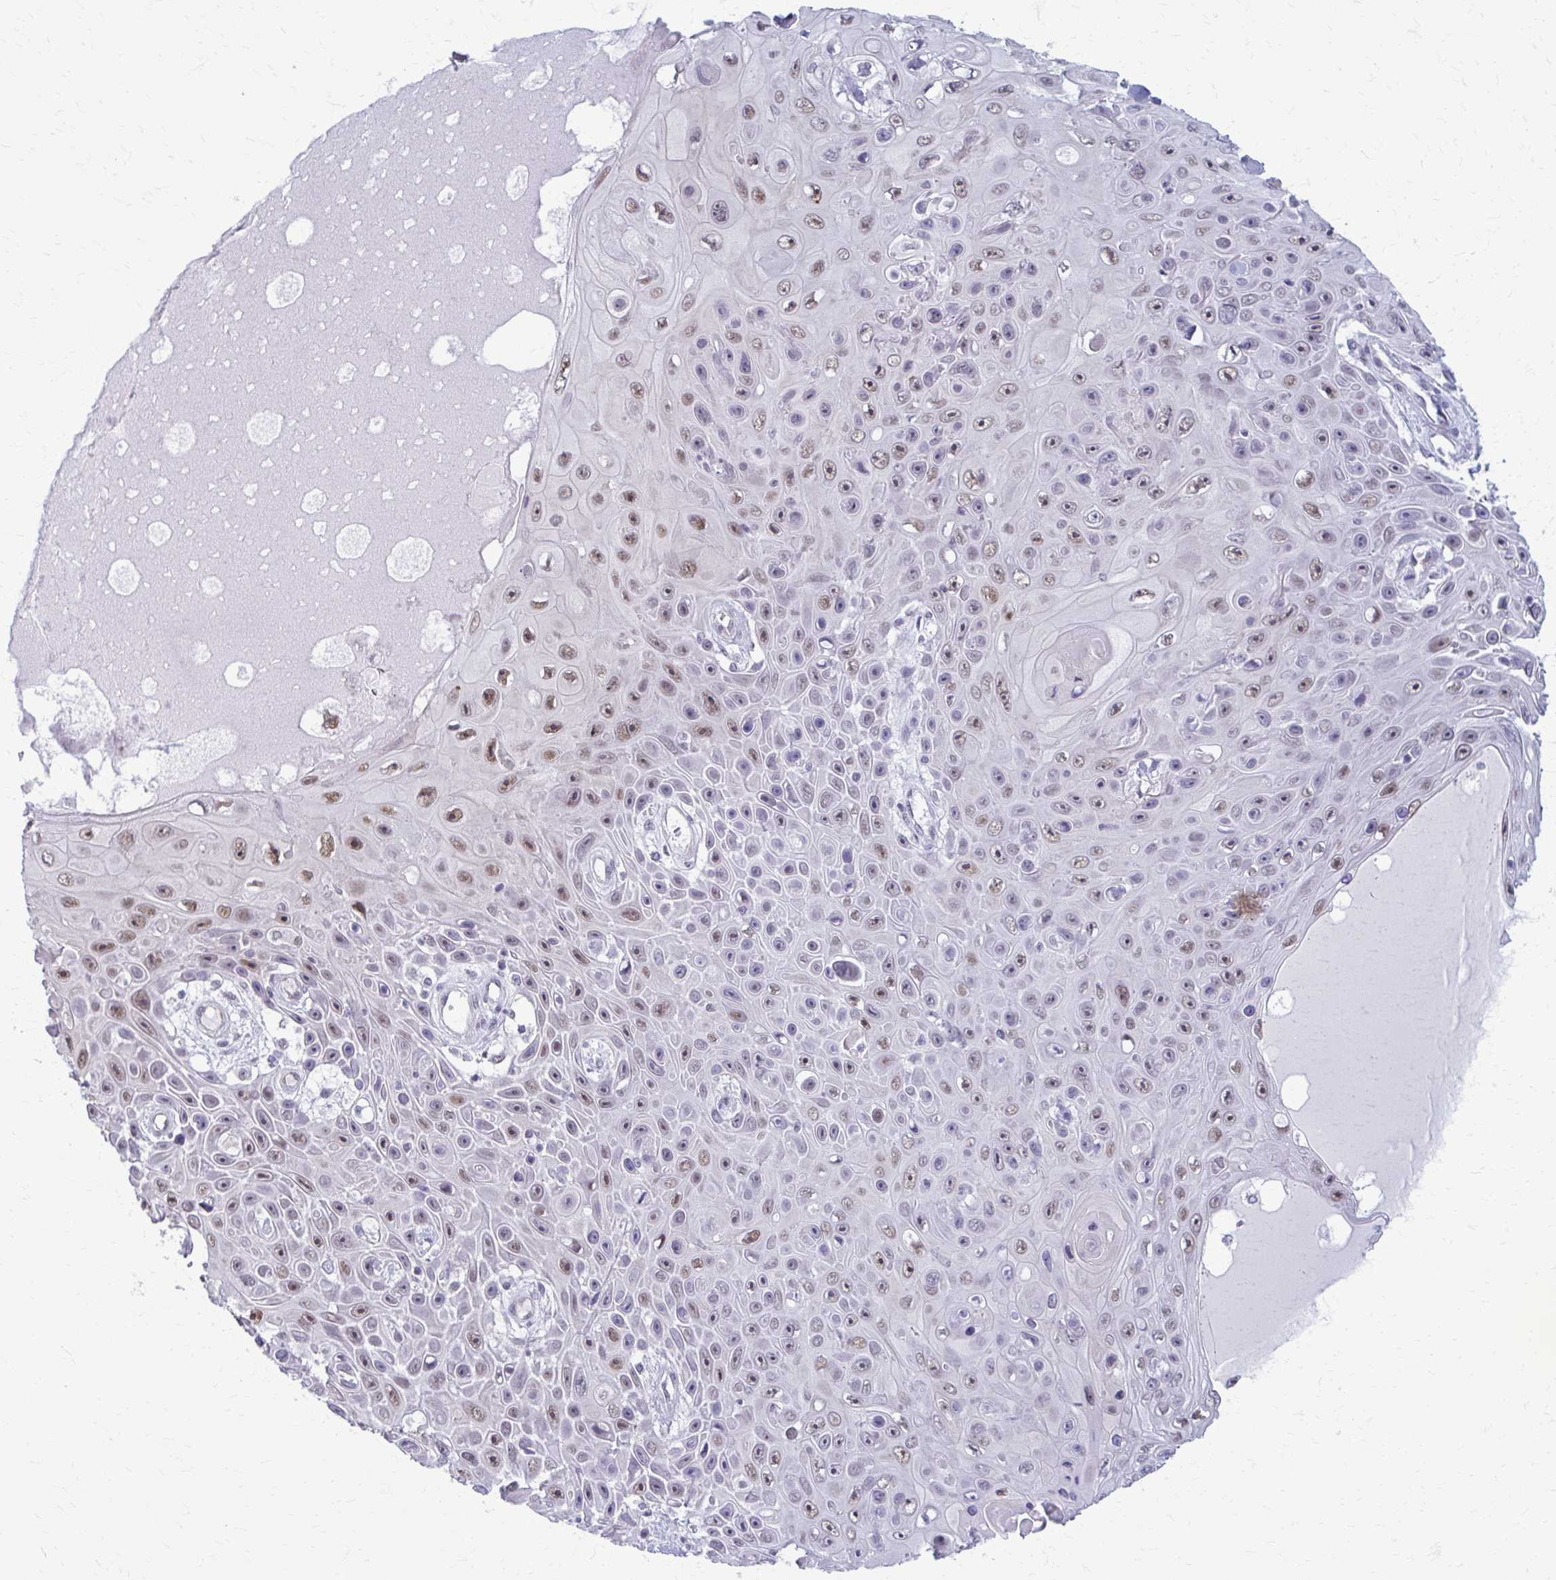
{"staining": {"intensity": "moderate", "quantity": "<25%", "location": "nuclear"}, "tissue": "skin cancer", "cell_type": "Tumor cells", "image_type": "cancer", "snomed": [{"axis": "morphology", "description": "Squamous cell carcinoma, NOS"}, {"axis": "topography", "description": "Skin"}], "caption": "Skin cancer (squamous cell carcinoma) stained with immunohistochemistry displays moderate nuclear positivity in approximately <25% of tumor cells. The protein of interest is shown in brown color, while the nuclei are stained blue.", "gene": "NUMBL", "patient": {"sex": "male", "age": 82}}